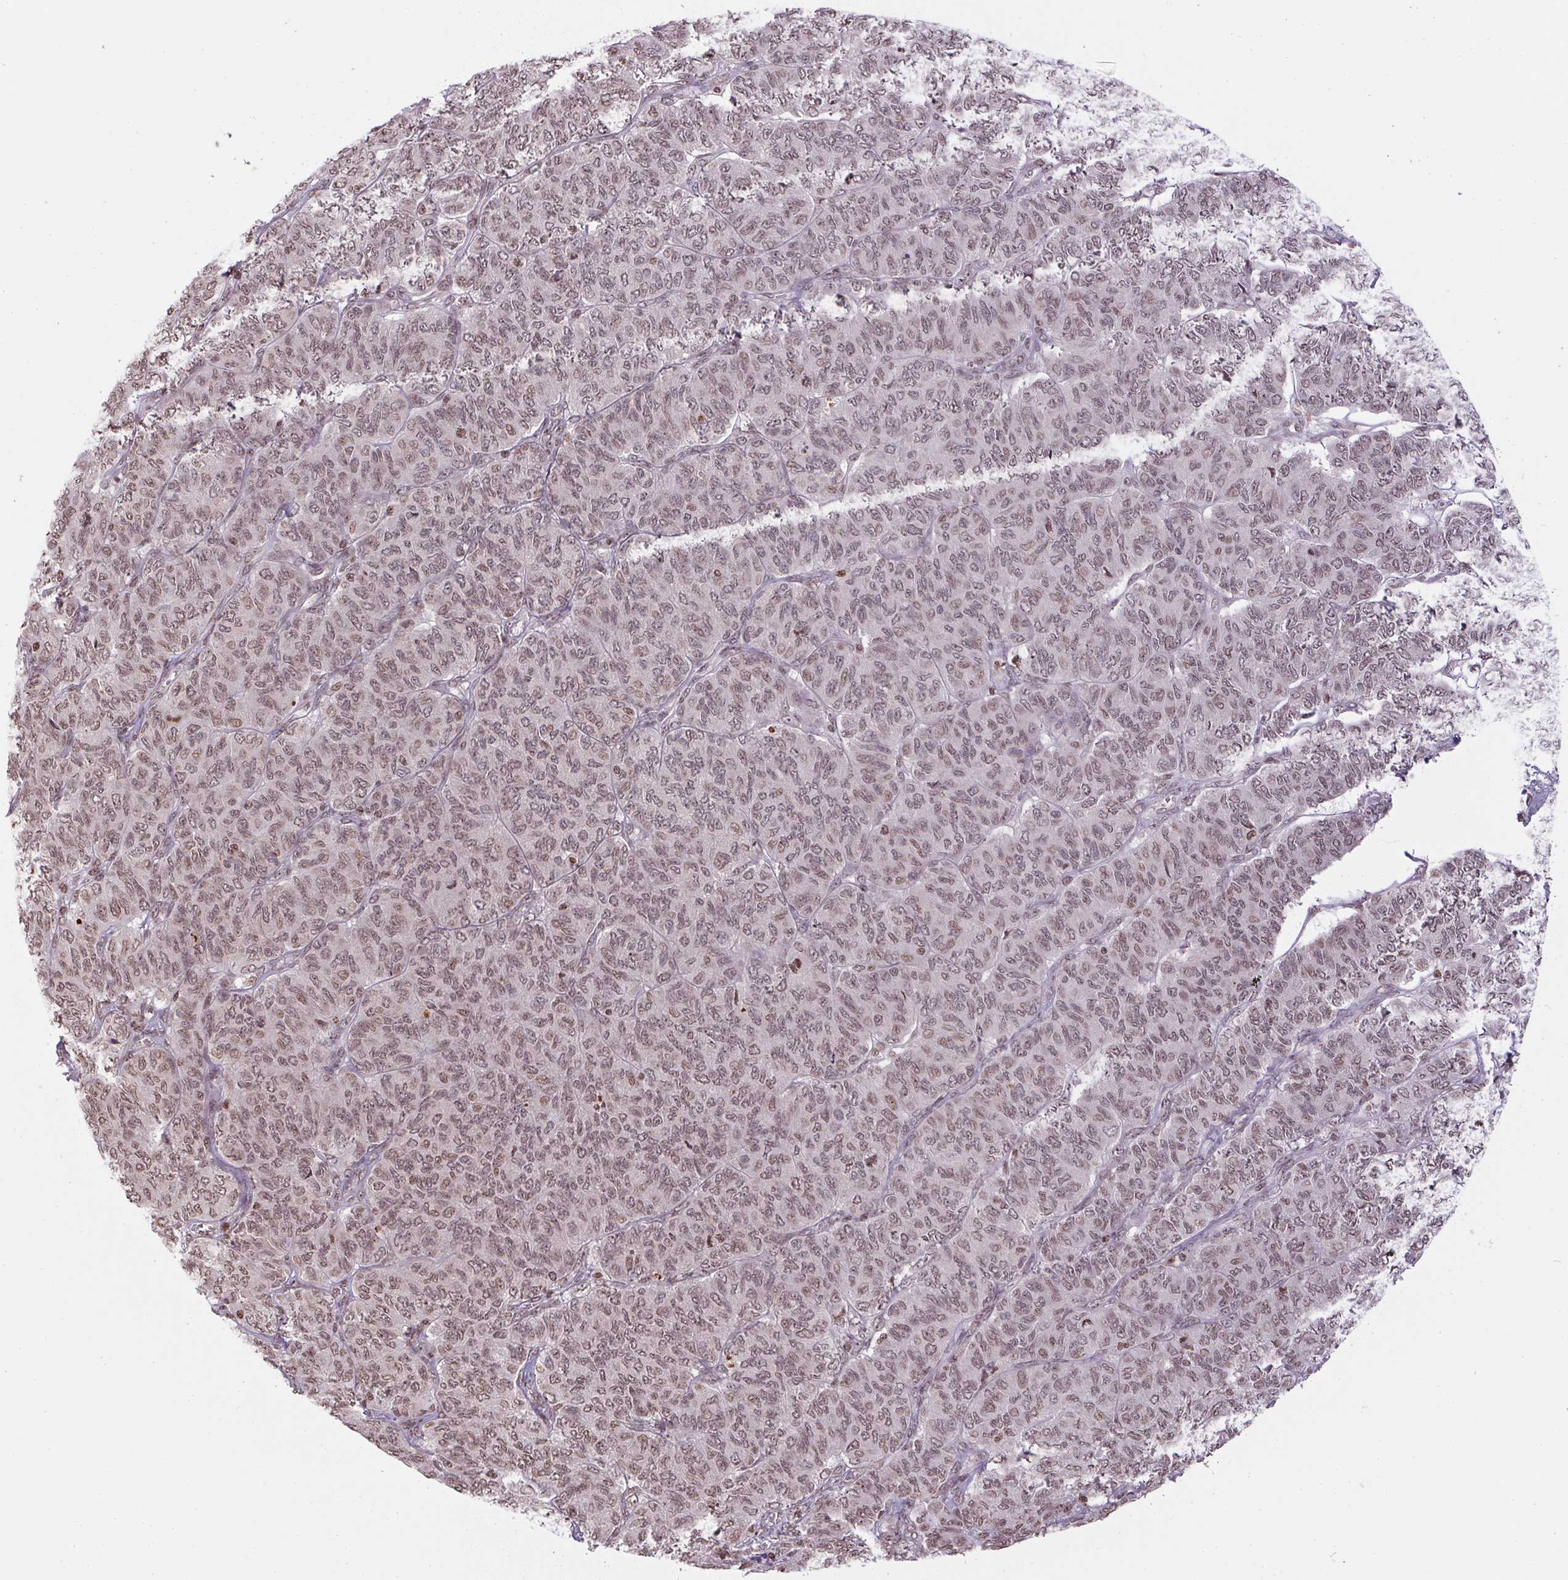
{"staining": {"intensity": "weak", "quantity": ">75%", "location": "nuclear"}, "tissue": "ovarian cancer", "cell_type": "Tumor cells", "image_type": "cancer", "snomed": [{"axis": "morphology", "description": "Carcinoma, endometroid"}, {"axis": "topography", "description": "Ovary"}], "caption": "This is an image of immunohistochemistry (IHC) staining of ovarian cancer (endometroid carcinoma), which shows weak staining in the nuclear of tumor cells.", "gene": "RNF181", "patient": {"sex": "female", "age": 80}}